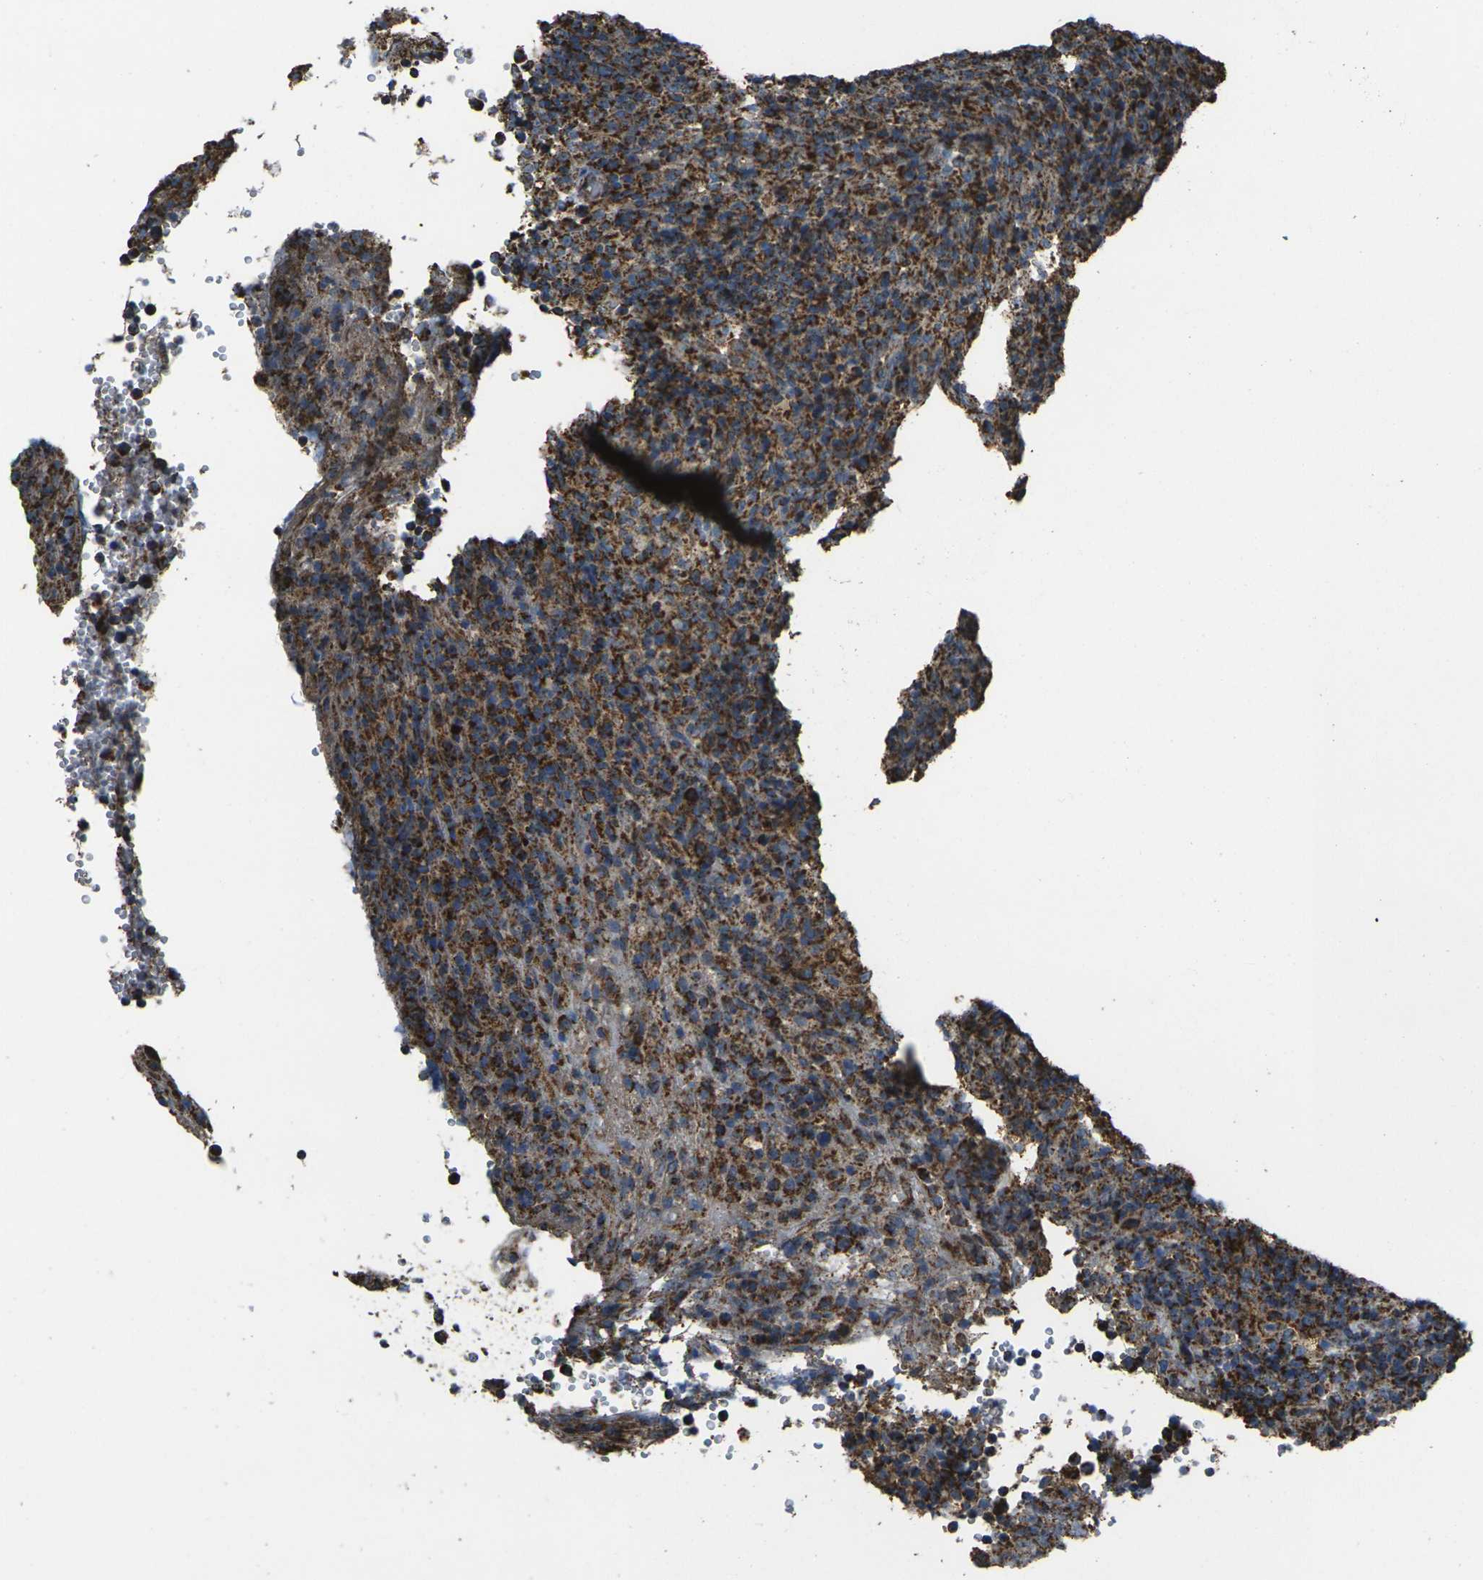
{"staining": {"intensity": "strong", "quantity": ">75%", "location": "cytoplasmic/membranous"}, "tissue": "lymphoma", "cell_type": "Tumor cells", "image_type": "cancer", "snomed": [{"axis": "morphology", "description": "Malignant lymphoma, non-Hodgkin's type, High grade"}, {"axis": "topography", "description": "Lymph node"}], "caption": "DAB immunohistochemical staining of high-grade malignant lymphoma, non-Hodgkin's type displays strong cytoplasmic/membranous protein staining in about >75% of tumor cells. The protein is stained brown, and the nuclei are stained in blue (DAB IHC with brightfield microscopy, high magnification).", "gene": "KLHL5", "patient": {"sex": "female", "age": 76}}